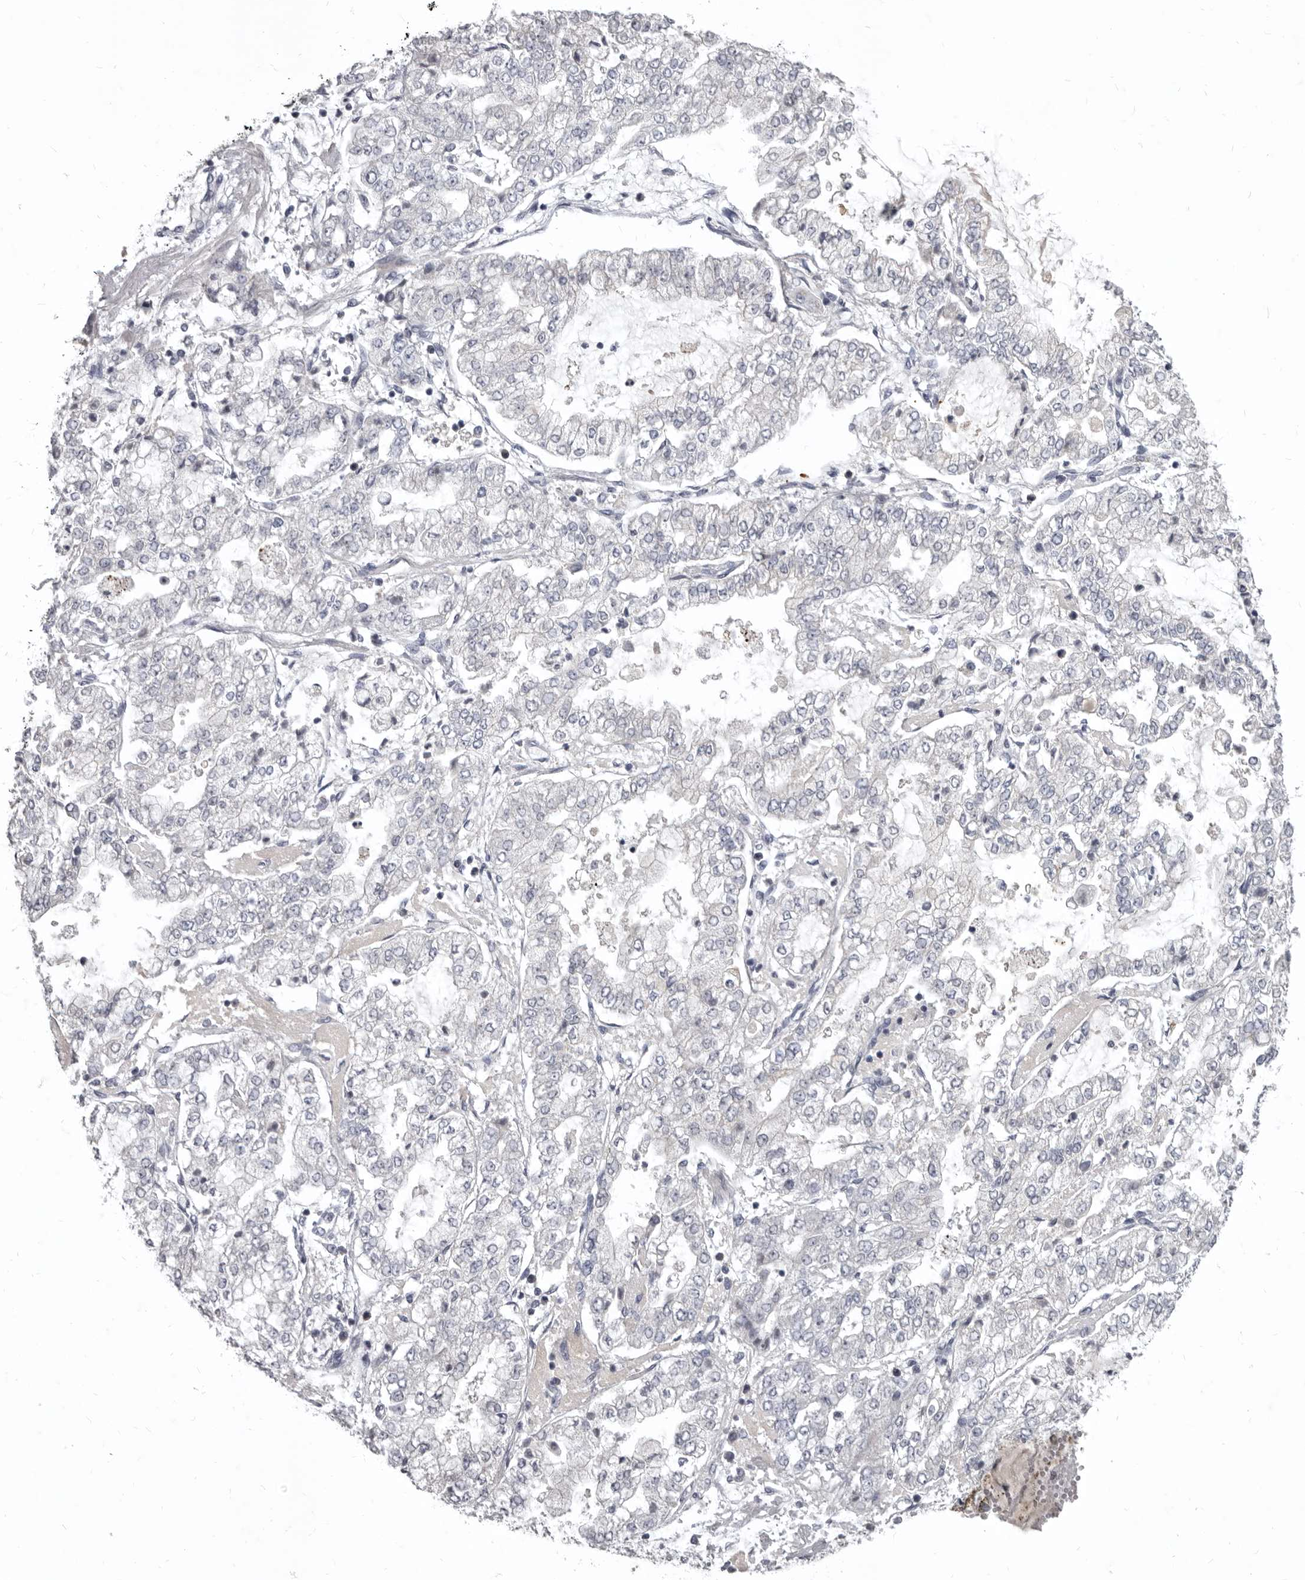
{"staining": {"intensity": "weak", "quantity": "<25%", "location": "cytoplasmic/membranous"}, "tissue": "stomach cancer", "cell_type": "Tumor cells", "image_type": "cancer", "snomed": [{"axis": "morphology", "description": "Adenocarcinoma, NOS"}, {"axis": "topography", "description": "Stomach"}], "caption": "IHC of human stomach adenocarcinoma exhibits no positivity in tumor cells. (DAB (3,3'-diaminobenzidine) IHC, high magnification).", "gene": "SULT1E1", "patient": {"sex": "male", "age": 76}}